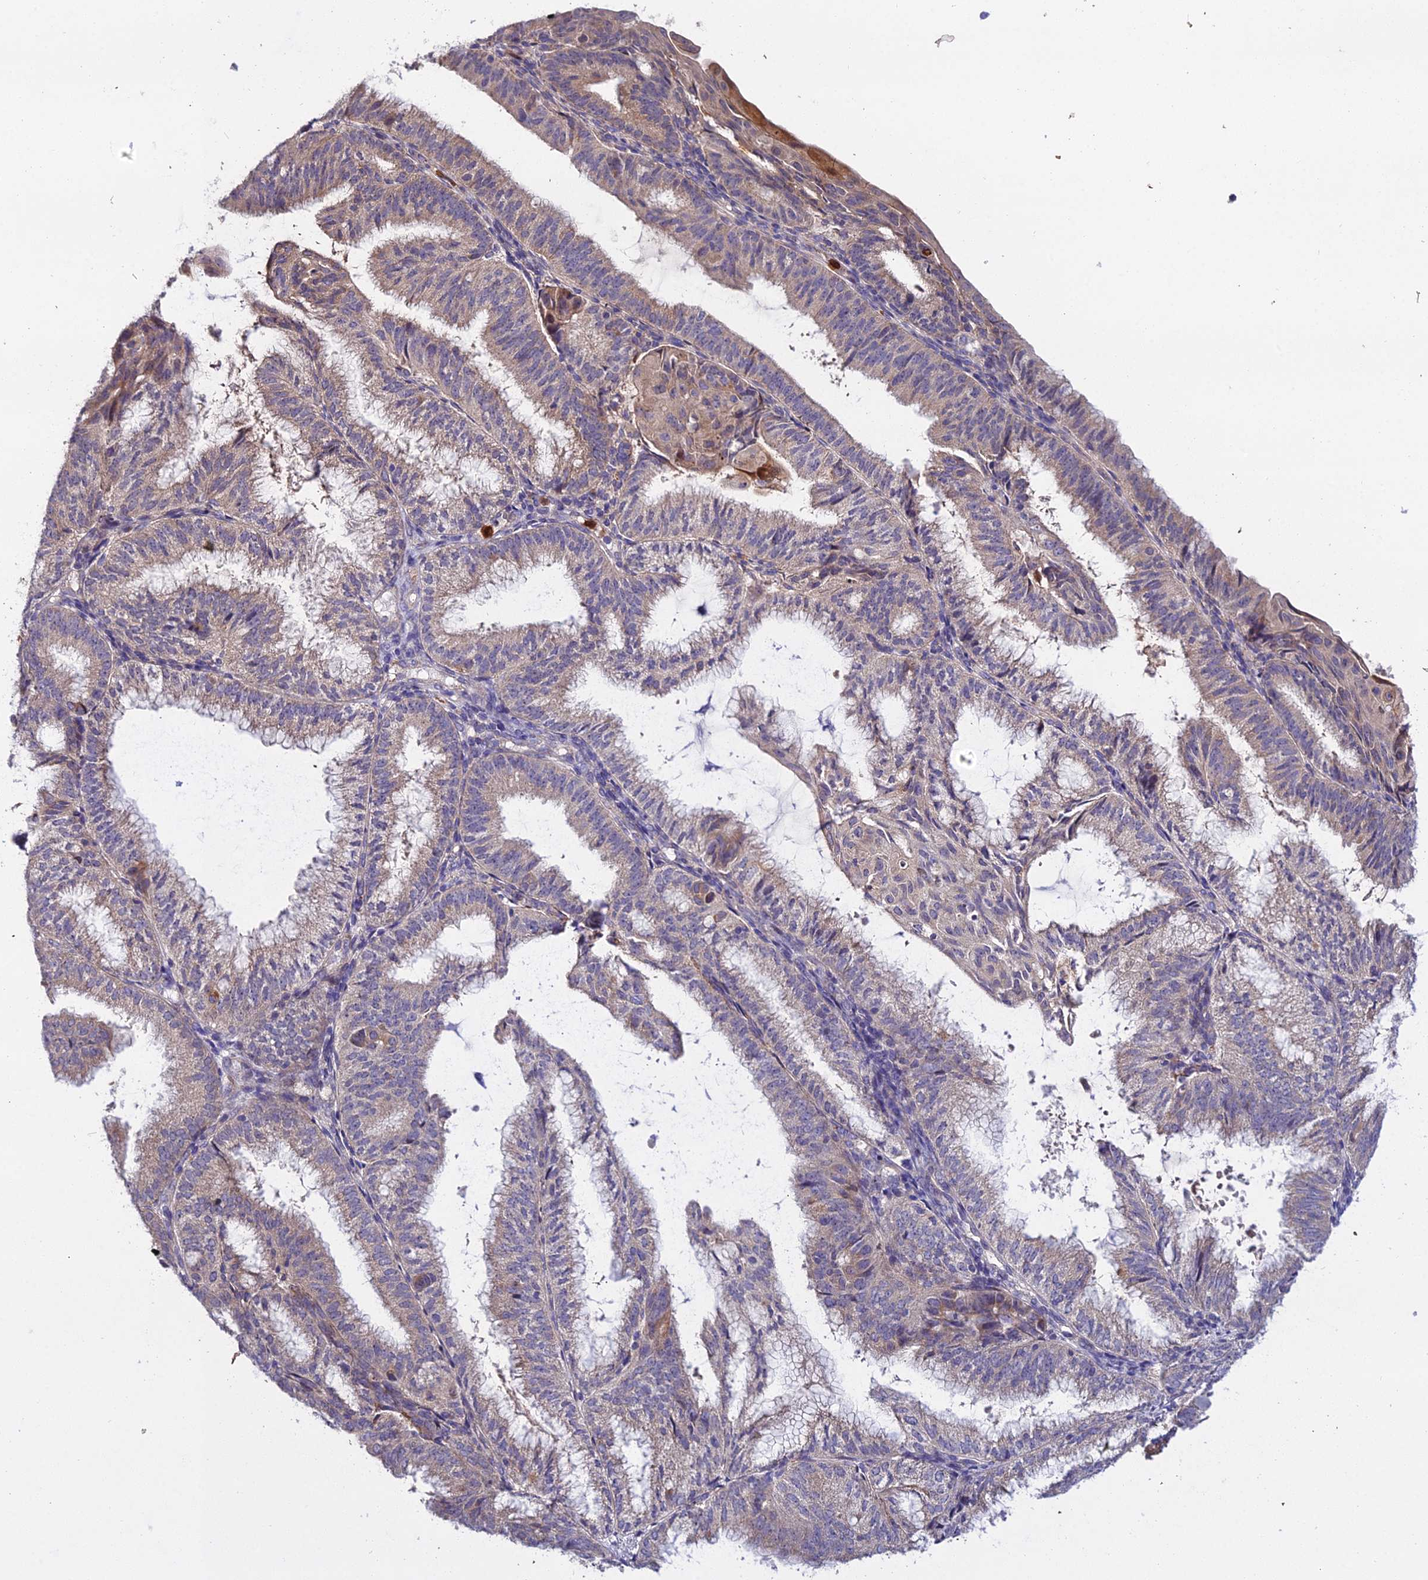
{"staining": {"intensity": "weak", "quantity": "25%-75%", "location": "cytoplasmic/membranous"}, "tissue": "endometrial cancer", "cell_type": "Tumor cells", "image_type": "cancer", "snomed": [{"axis": "morphology", "description": "Adenocarcinoma, NOS"}, {"axis": "topography", "description": "Endometrium"}], "caption": "IHC (DAB) staining of endometrial cancer (adenocarcinoma) displays weak cytoplasmic/membranous protein positivity in about 25%-75% of tumor cells.", "gene": "EID2", "patient": {"sex": "female", "age": 49}}